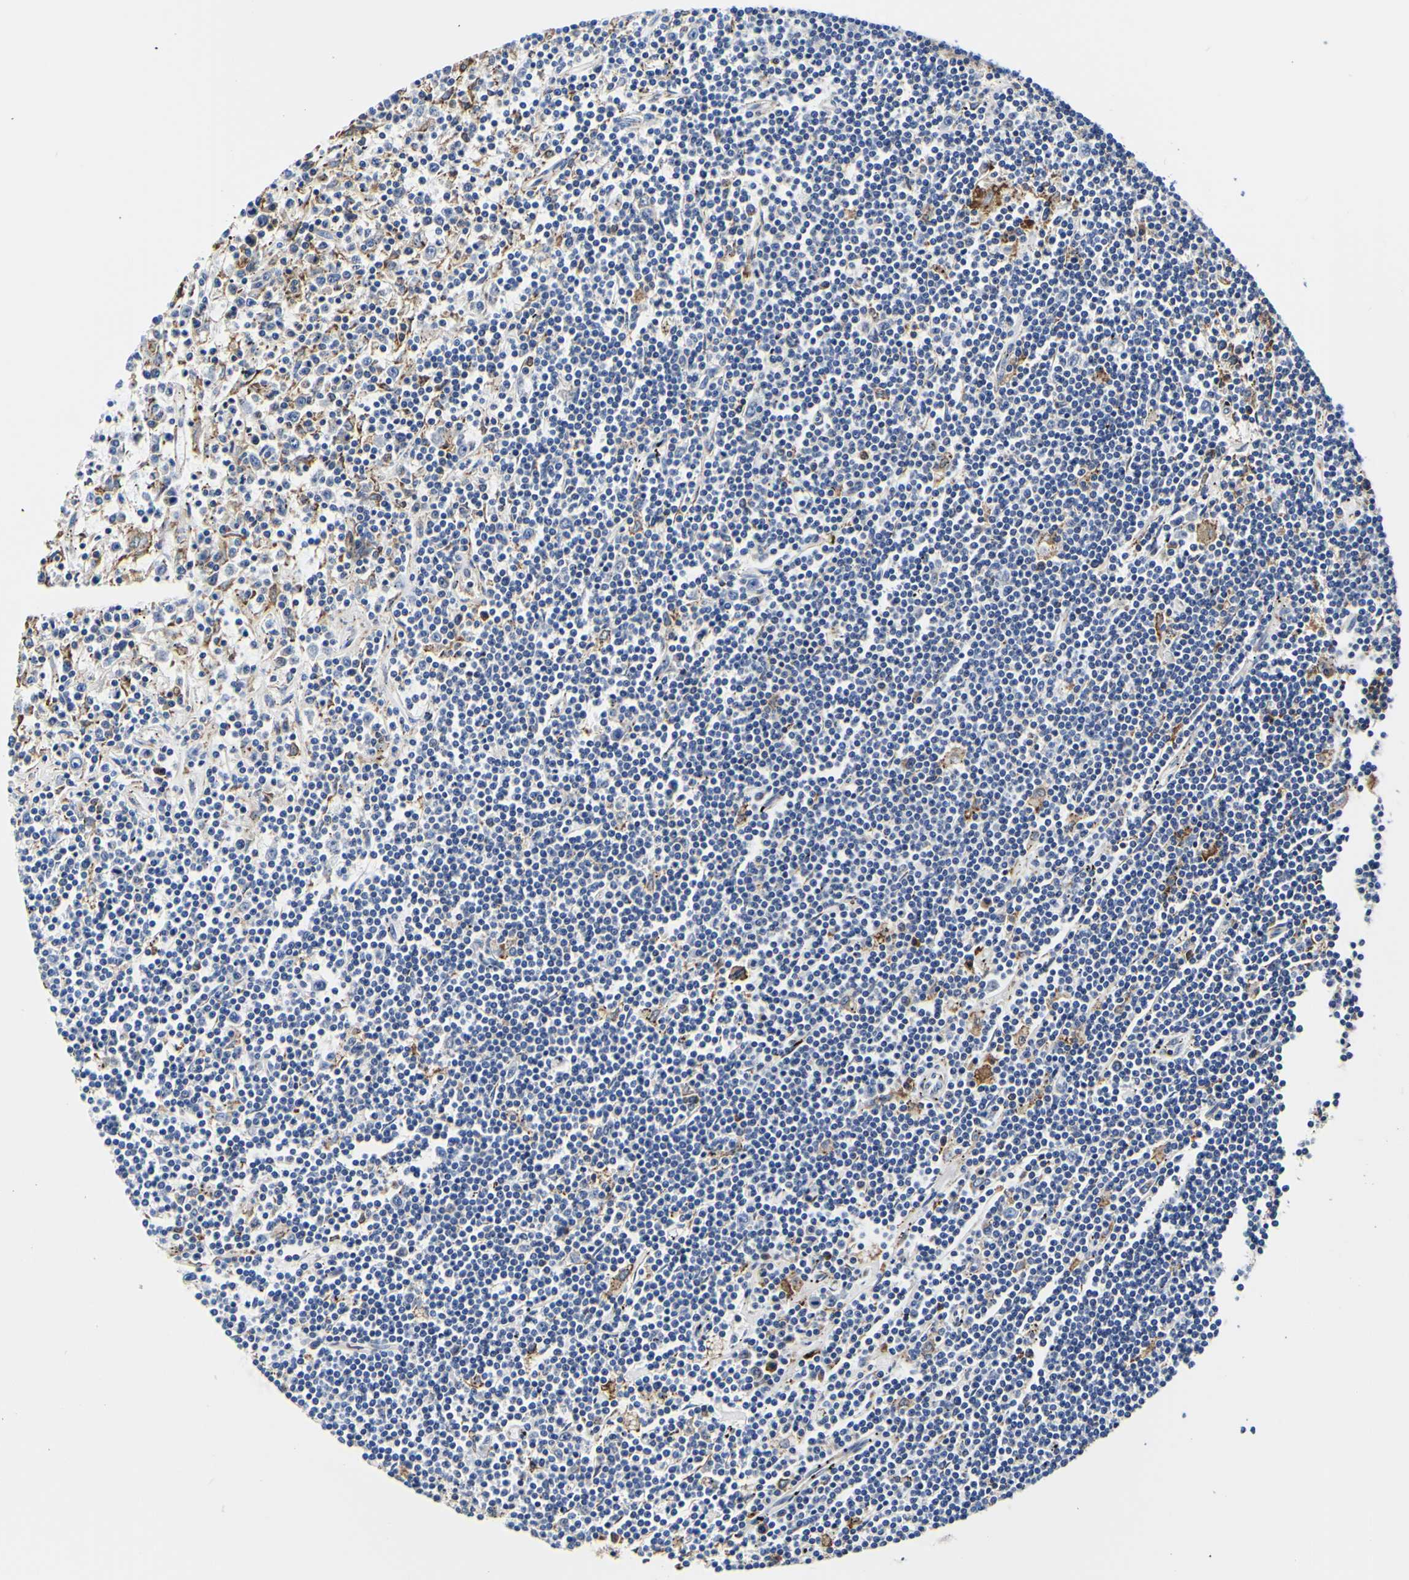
{"staining": {"intensity": "weak", "quantity": "<25%", "location": "cytoplasmic/membranous"}, "tissue": "lymphoma", "cell_type": "Tumor cells", "image_type": "cancer", "snomed": [{"axis": "morphology", "description": "Malignant lymphoma, non-Hodgkin's type, Low grade"}, {"axis": "topography", "description": "Spleen"}], "caption": "The image reveals no significant positivity in tumor cells of lymphoma.", "gene": "P4HB", "patient": {"sex": "male", "age": 76}}